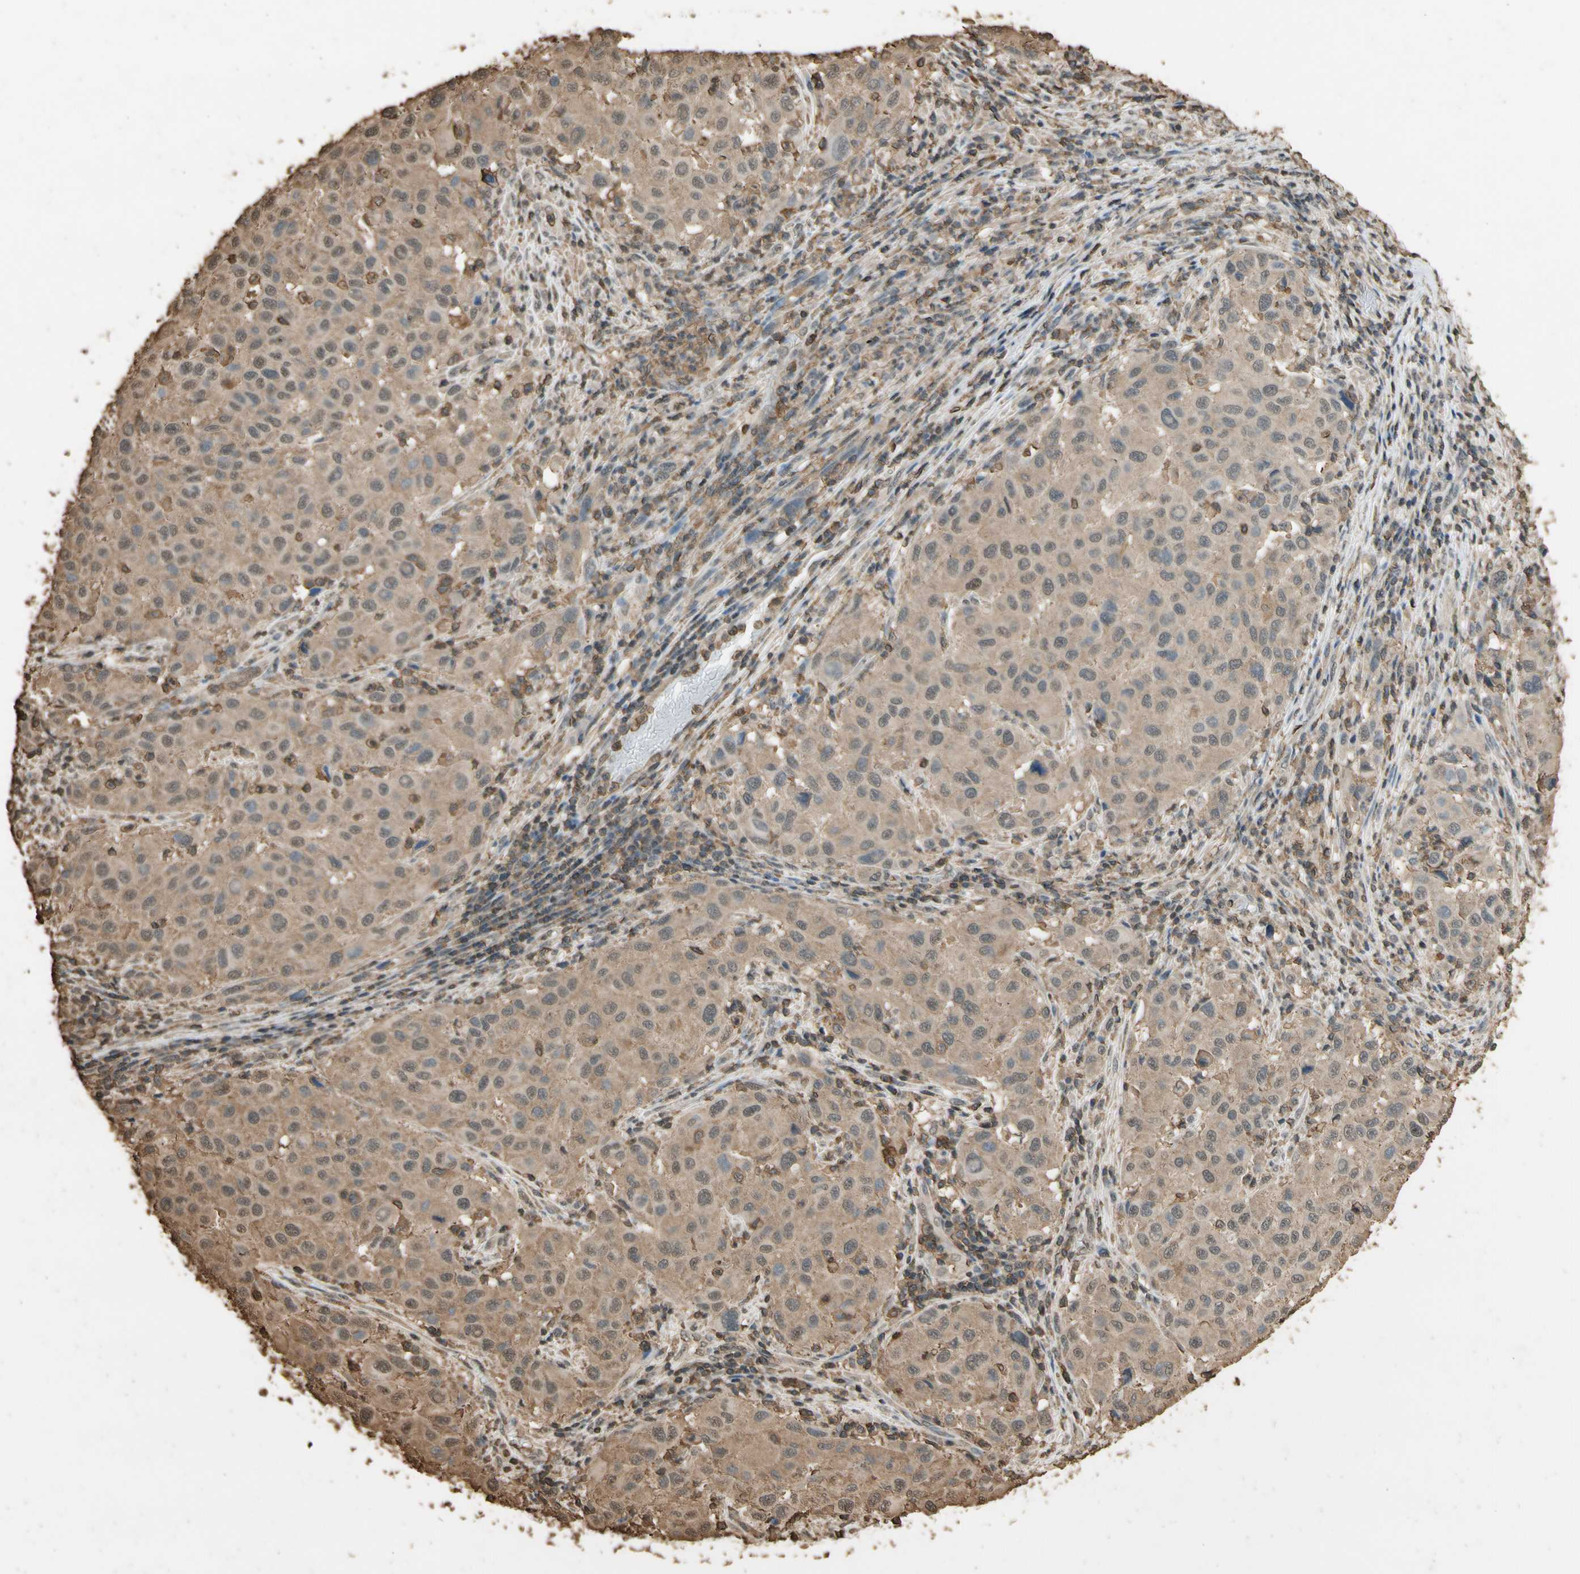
{"staining": {"intensity": "moderate", "quantity": ">75%", "location": "cytoplasmic/membranous"}, "tissue": "melanoma", "cell_type": "Tumor cells", "image_type": "cancer", "snomed": [{"axis": "morphology", "description": "Malignant melanoma, Metastatic site"}, {"axis": "topography", "description": "Lymph node"}], "caption": "Protein expression analysis of human melanoma reveals moderate cytoplasmic/membranous positivity in approximately >75% of tumor cells.", "gene": "TNFSF13B", "patient": {"sex": "male", "age": 61}}